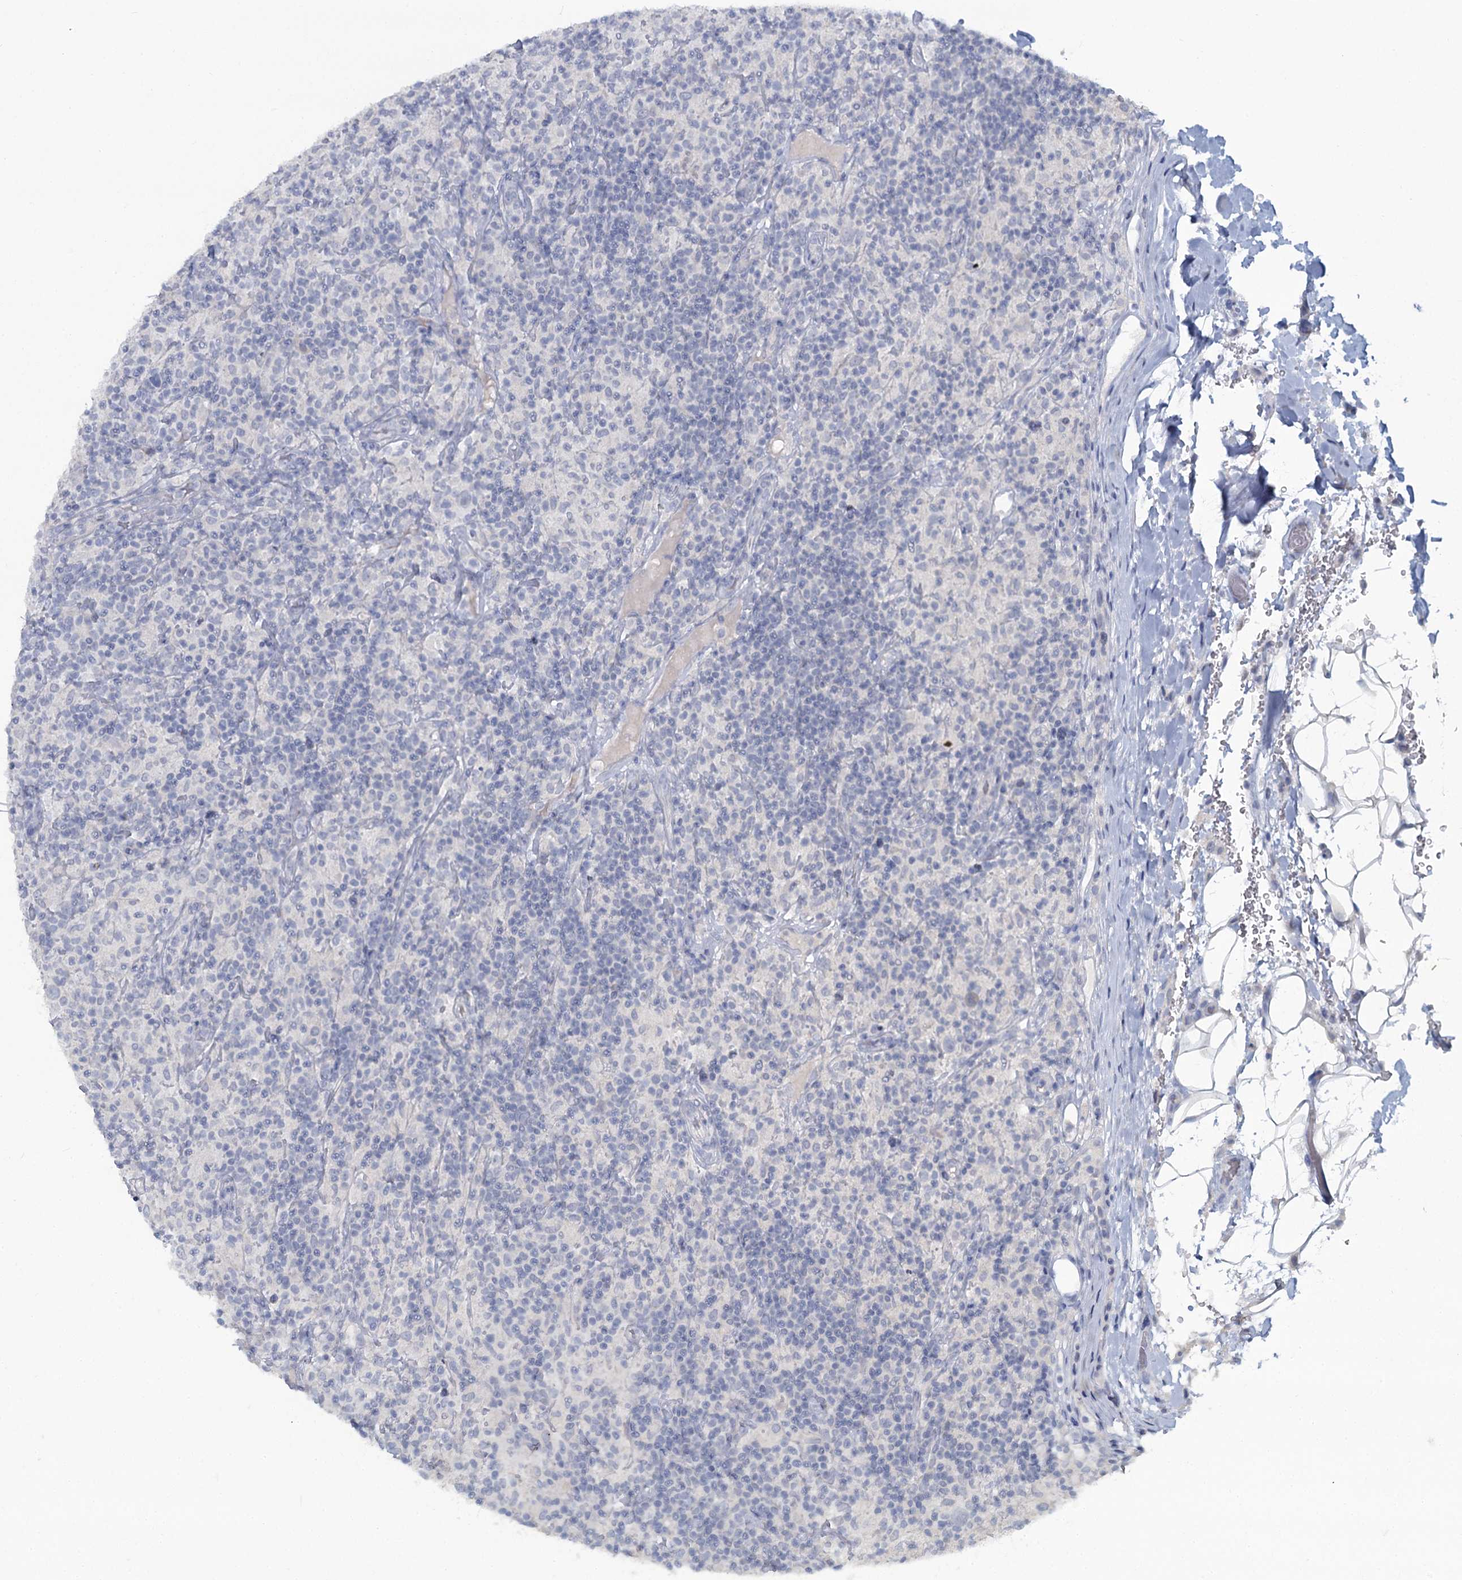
{"staining": {"intensity": "negative", "quantity": "none", "location": "none"}, "tissue": "lymphoma", "cell_type": "Tumor cells", "image_type": "cancer", "snomed": [{"axis": "morphology", "description": "Hodgkin's disease, NOS"}, {"axis": "topography", "description": "Lymph node"}], "caption": "A photomicrograph of lymphoma stained for a protein shows no brown staining in tumor cells. (DAB (3,3'-diaminobenzidine) immunohistochemistry (IHC), high magnification).", "gene": "CHGA", "patient": {"sex": "male", "age": 70}}